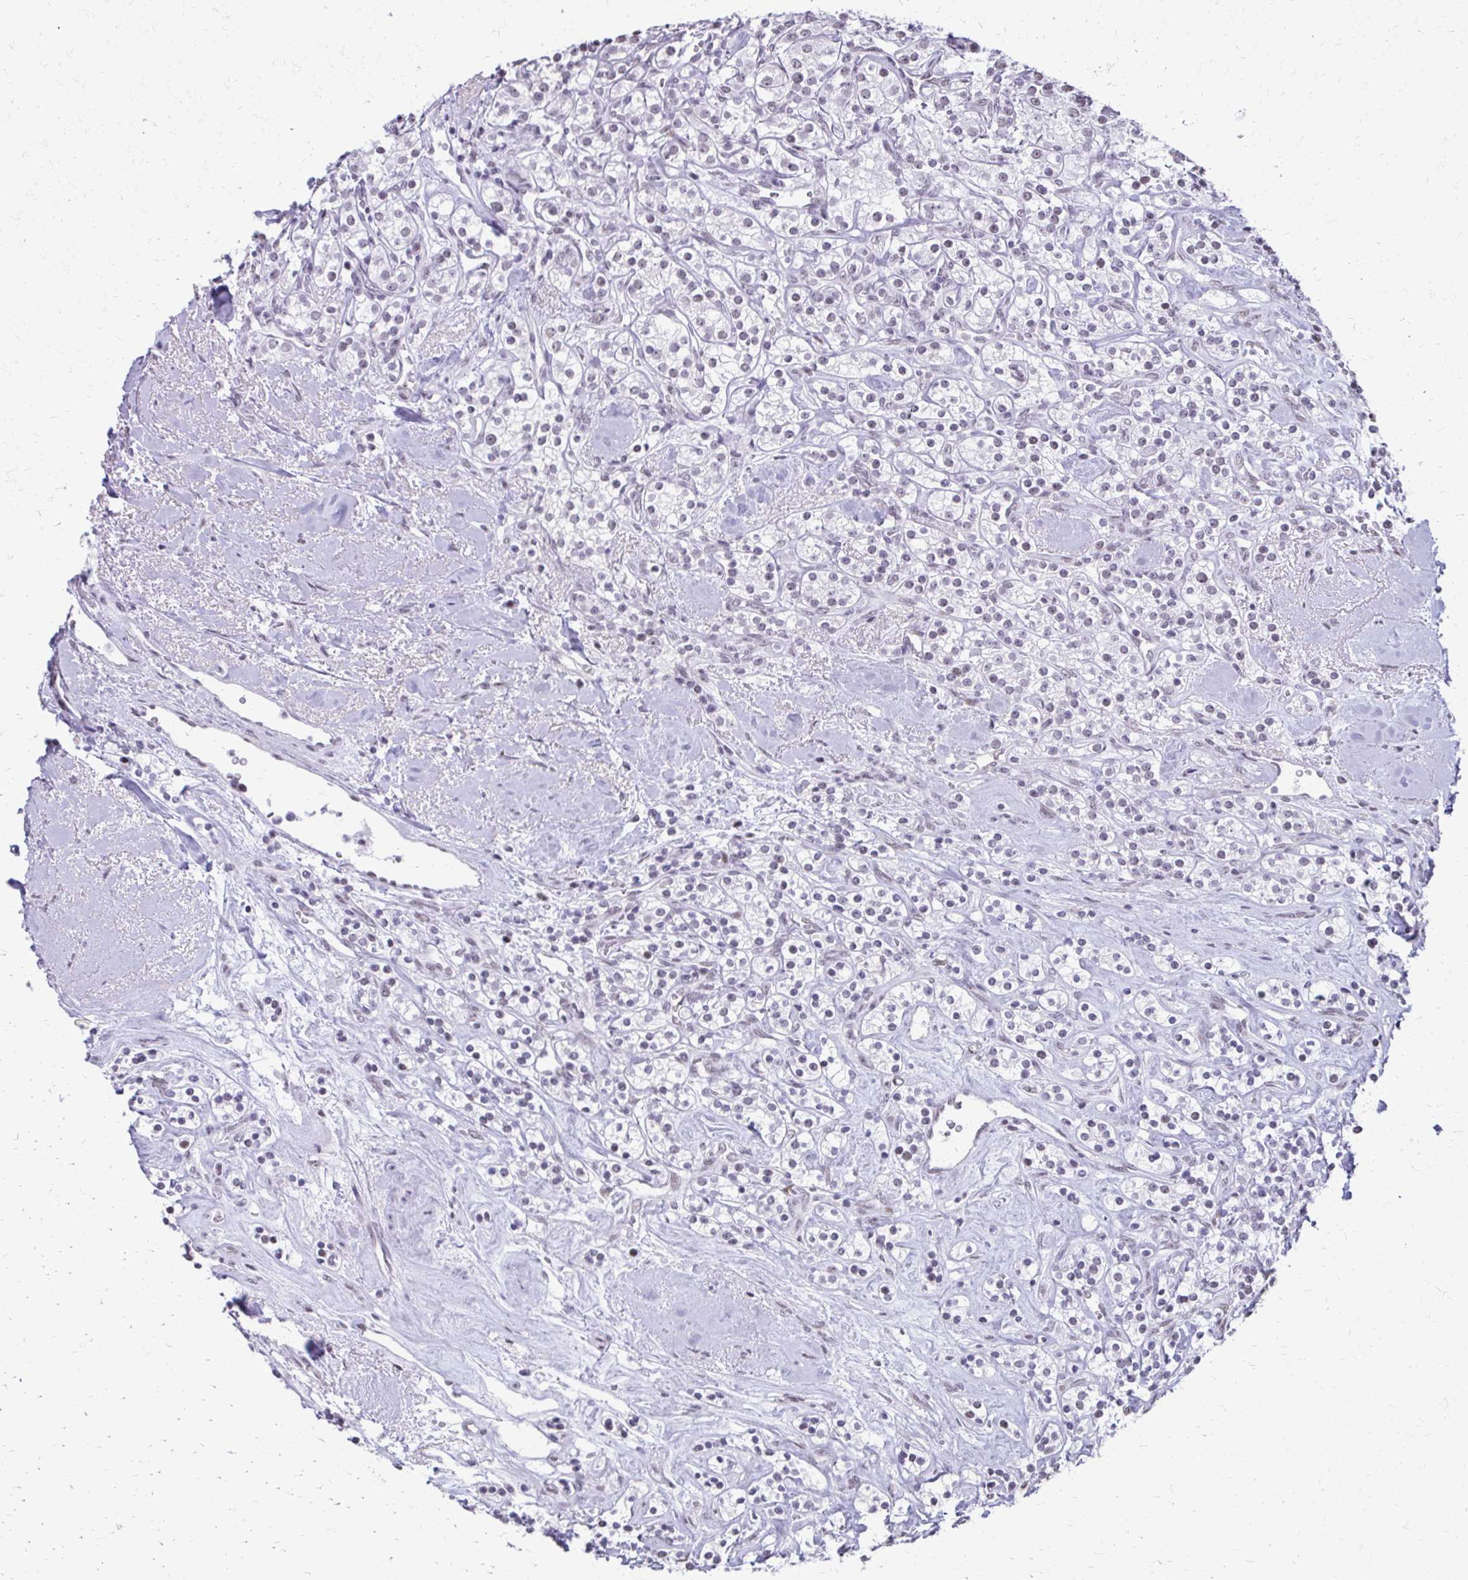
{"staining": {"intensity": "negative", "quantity": "none", "location": "none"}, "tissue": "renal cancer", "cell_type": "Tumor cells", "image_type": "cancer", "snomed": [{"axis": "morphology", "description": "Adenocarcinoma, NOS"}, {"axis": "topography", "description": "Kidney"}], "caption": "DAB immunohistochemical staining of human renal cancer (adenocarcinoma) demonstrates no significant staining in tumor cells.", "gene": "SS18", "patient": {"sex": "male", "age": 77}}